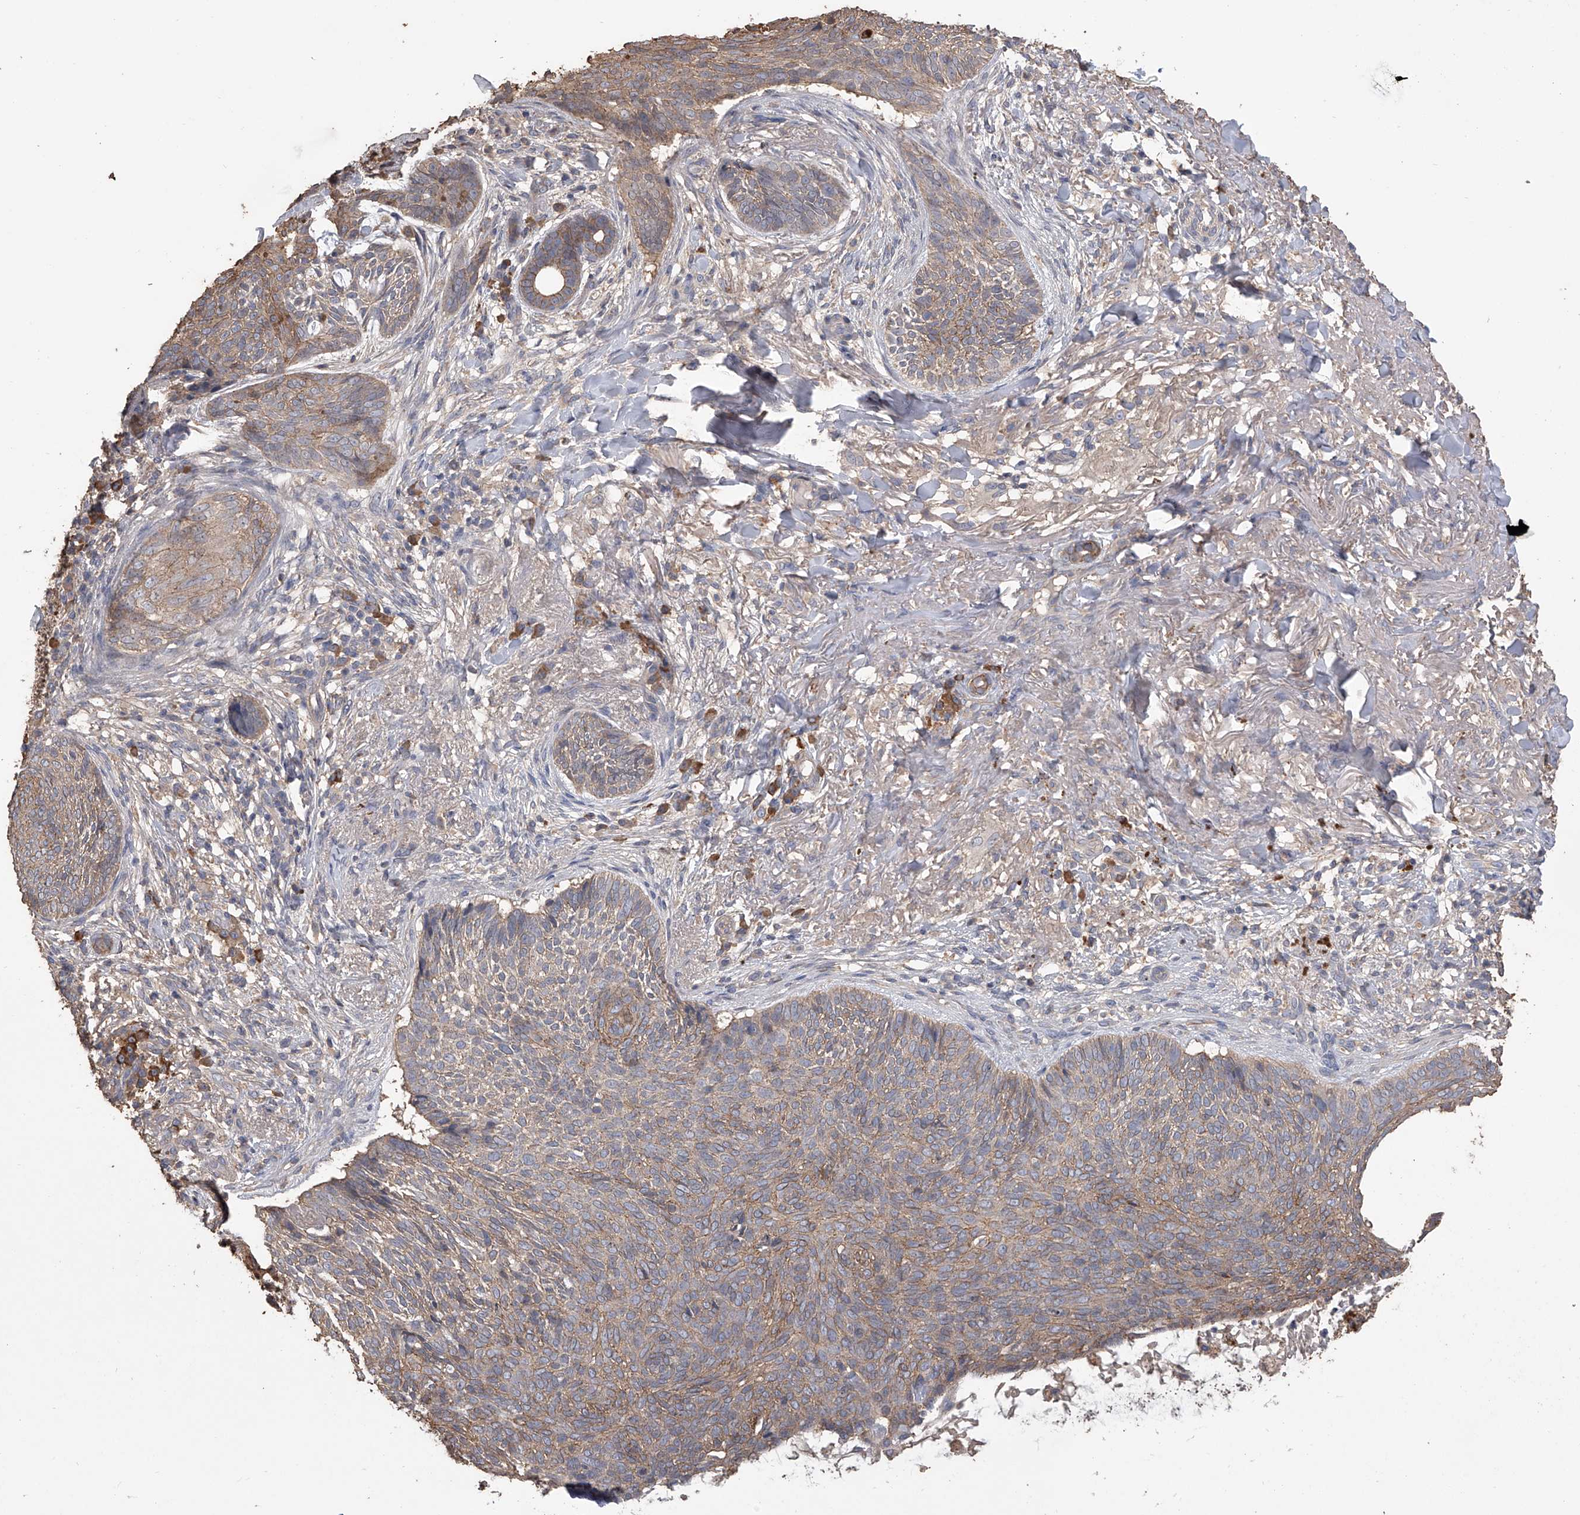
{"staining": {"intensity": "weak", "quantity": ">75%", "location": "cytoplasmic/membranous"}, "tissue": "skin cancer", "cell_type": "Tumor cells", "image_type": "cancer", "snomed": [{"axis": "morphology", "description": "Basal cell carcinoma"}, {"axis": "topography", "description": "Skin"}], "caption": "An image showing weak cytoplasmic/membranous positivity in approximately >75% of tumor cells in skin cancer (basal cell carcinoma), as visualized by brown immunohistochemical staining.", "gene": "ZNF343", "patient": {"sex": "male", "age": 85}}